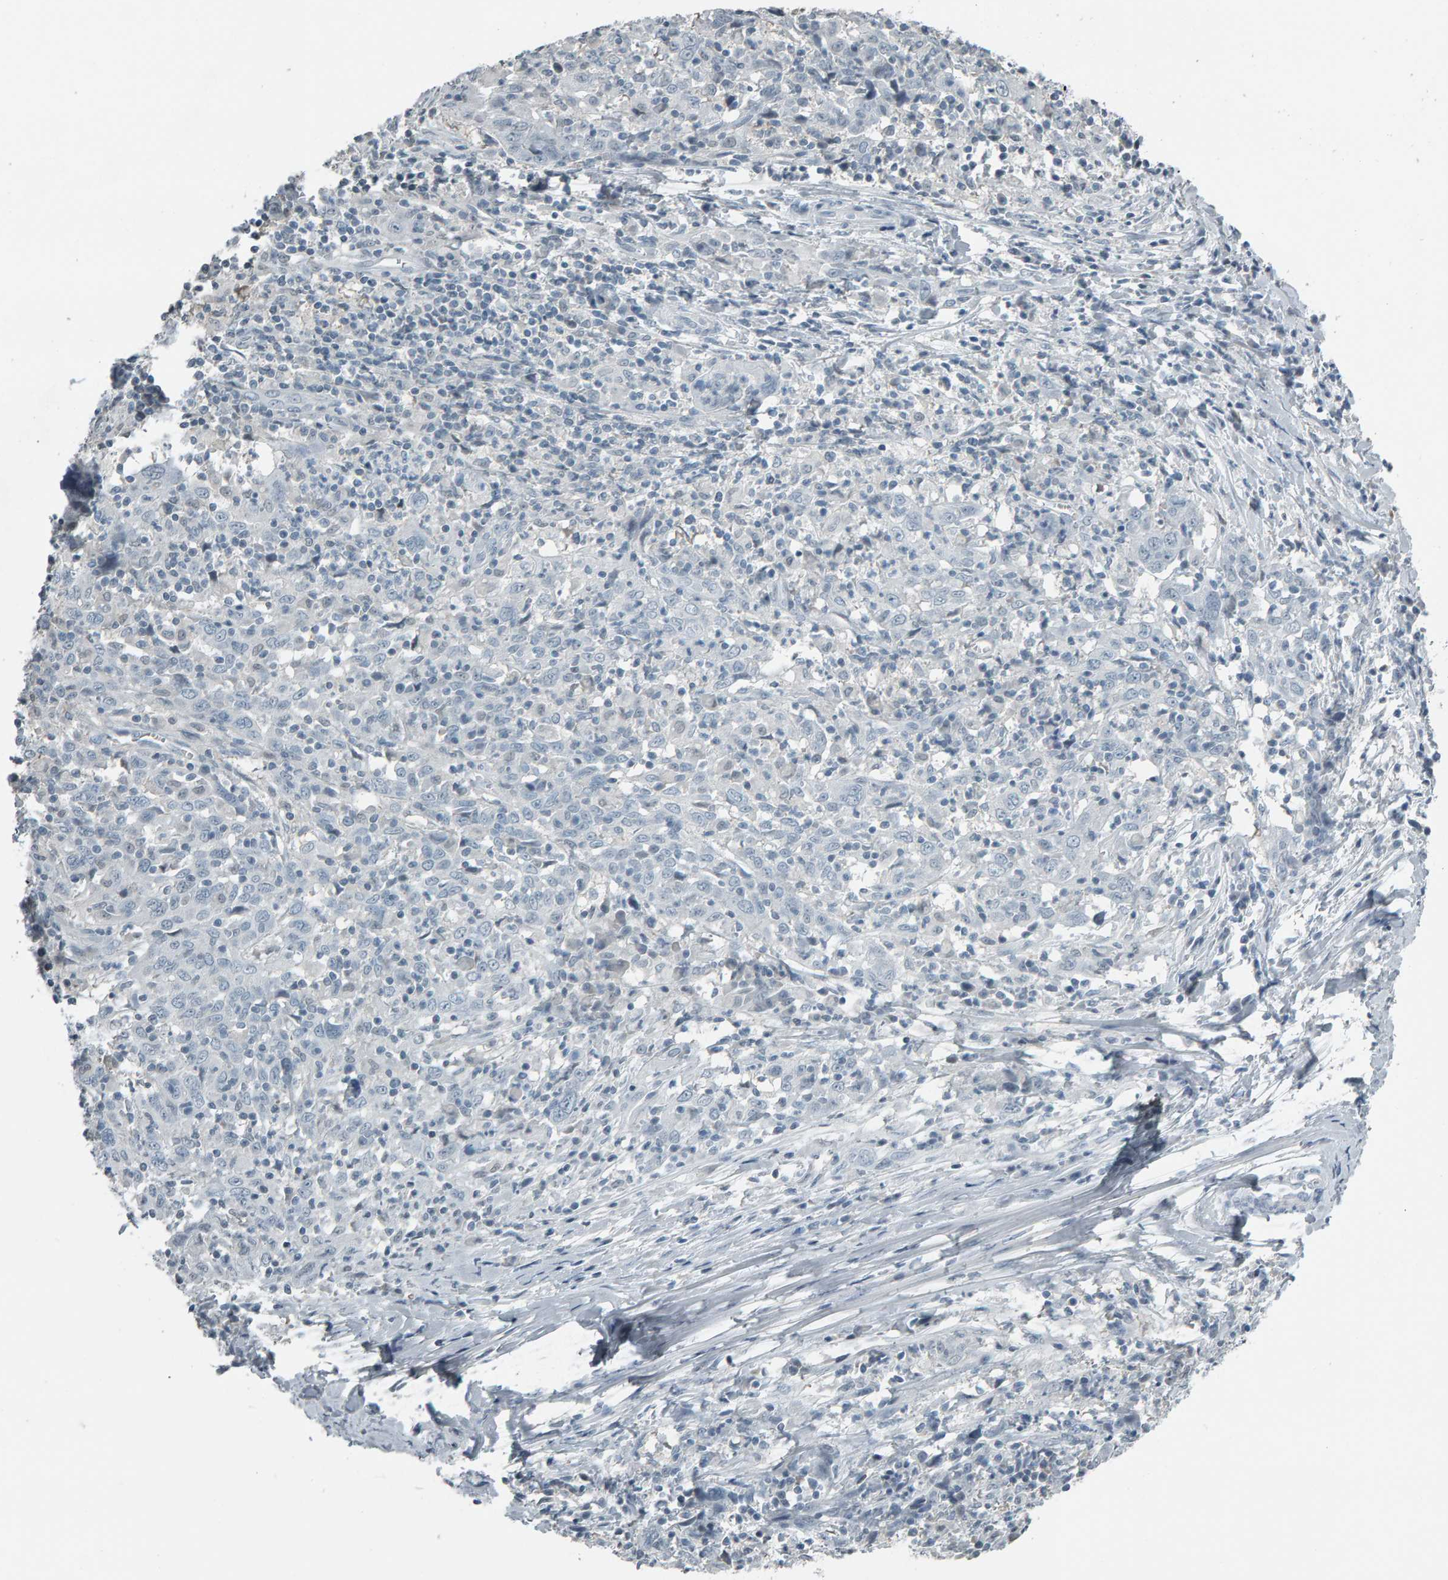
{"staining": {"intensity": "negative", "quantity": "none", "location": "none"}, "tissue": "cervical cancer", "cell_type": "Tumor cells", "image_type": "cancer", "snomed": [{"axis": "morphology", "description": "Squamous cell carcinoma, NOS"}, {"axis": "topography", "description": "Cervix"}], "caption": "Immunohistochemistry of human cervical cancer displays no expression in tumor cells.", "gene": "PYY", "patient": {"sex": "female", "age": 46}}